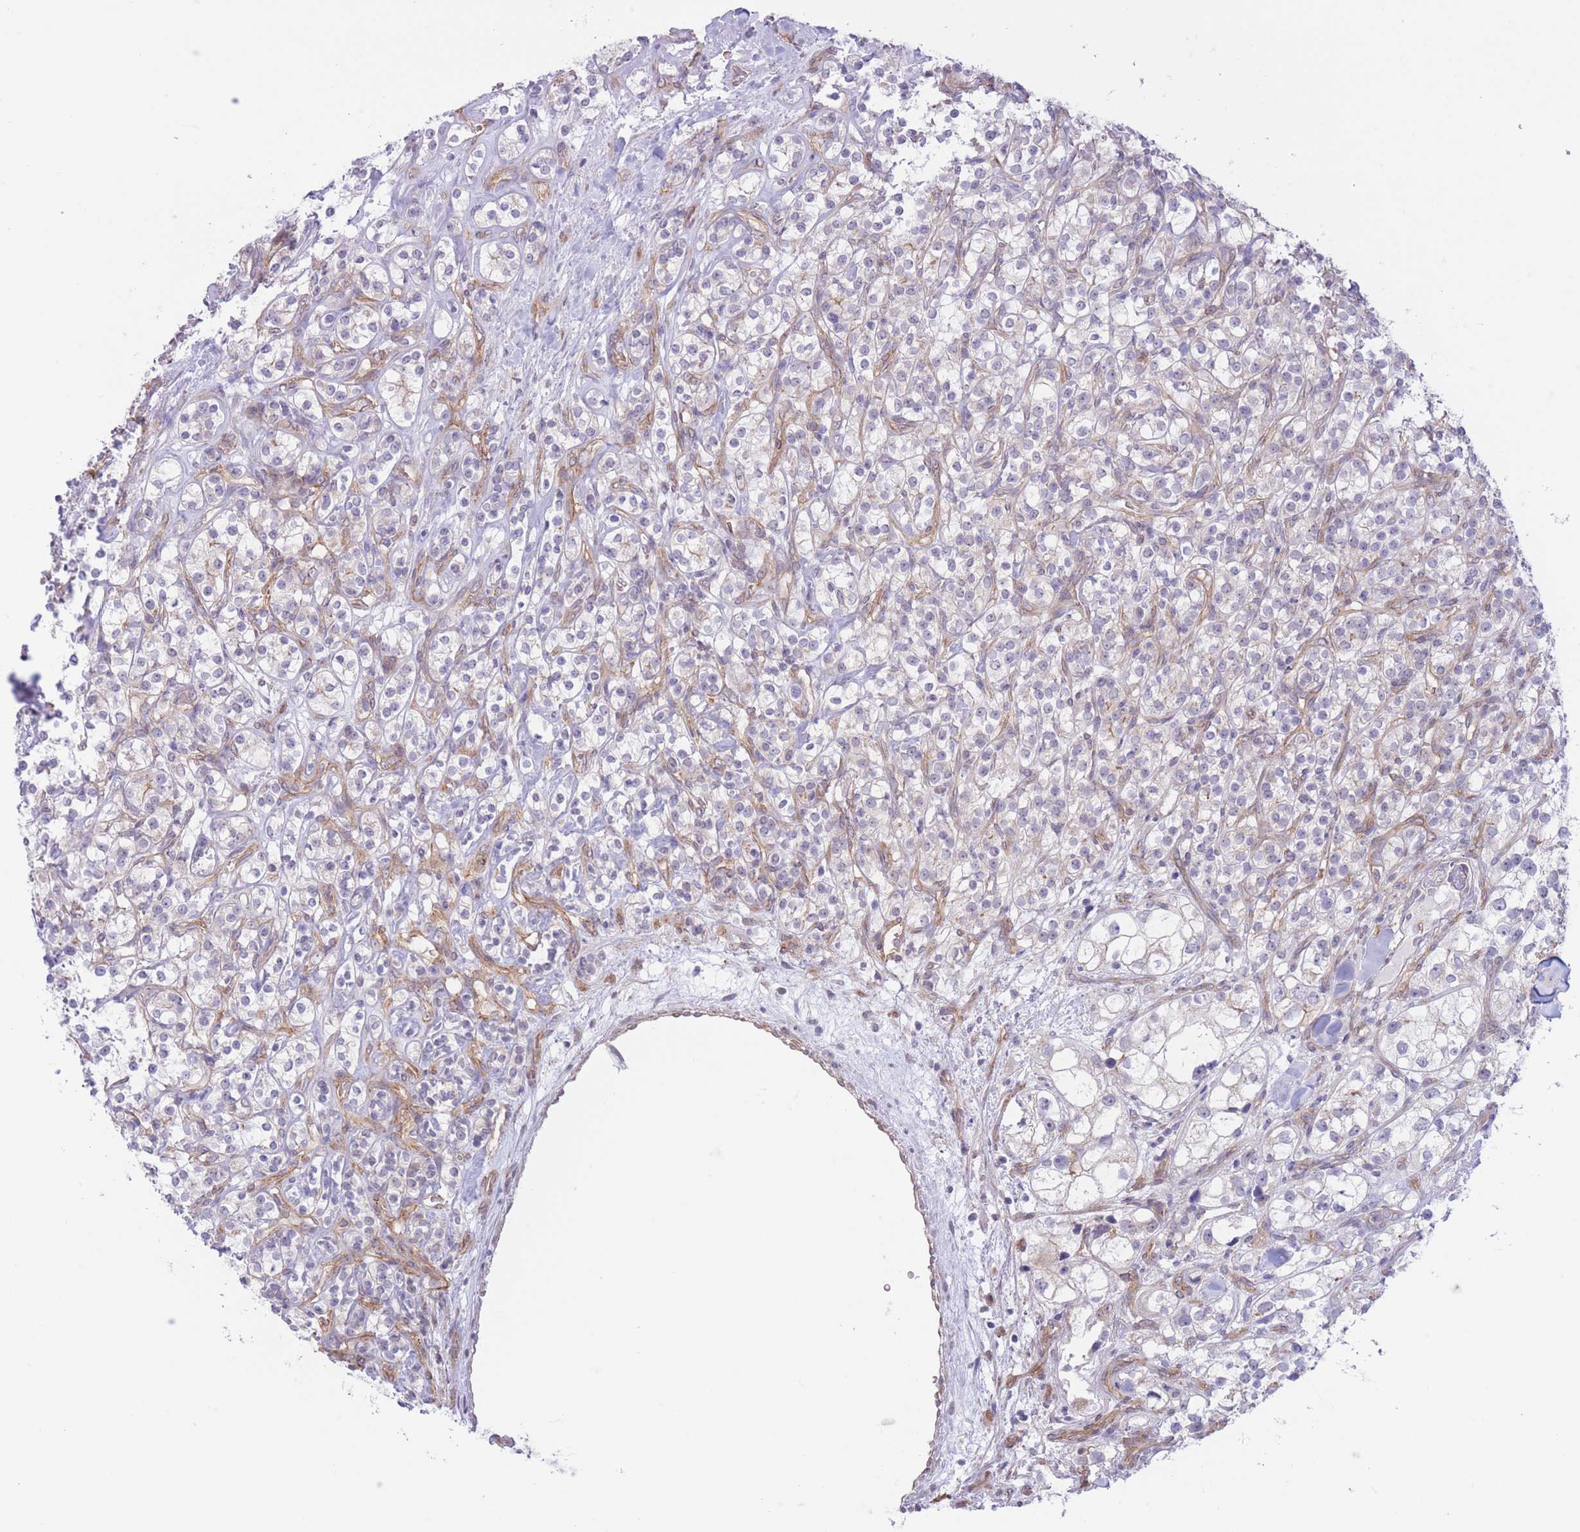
{"staining": {"intensity": "negative", "quantity": "none", "location": "none"}, "tissue": "renal cancer", "cell_type": "Tumor cells", "image_type": "cancer", "snomed": [{"axis": "morphology", "description": "Adenocarcinoma, NOS"}, {"axis": "topography", "description": "Kidney"}], "caption": "The immunohistochemistry (IHC) image has no significant staining in tumor cells of renal cancer tissue.", "gene": "MRPS31", "patient": {"sex": "male", "age": 77}}